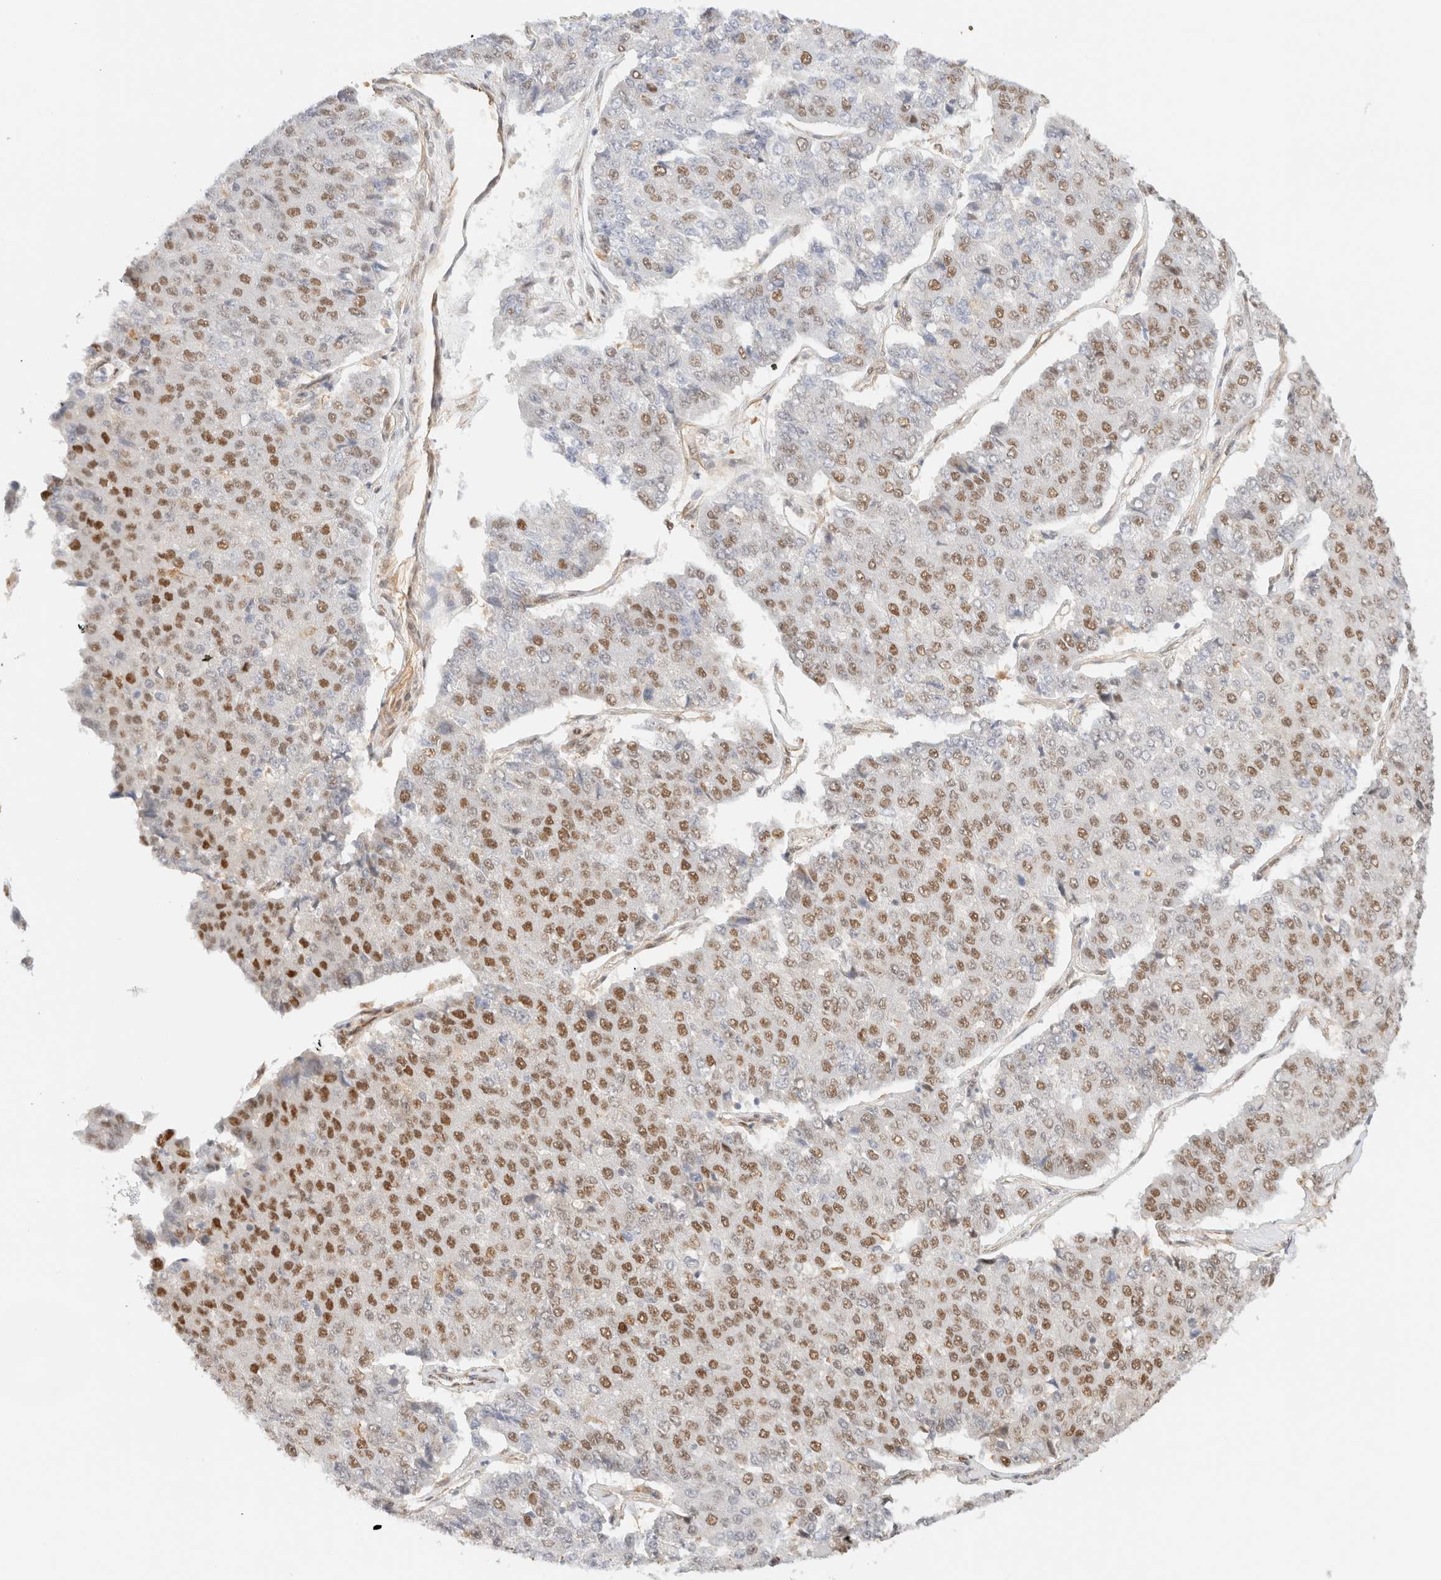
{"staining": {"intensity": "moderate", "quantity": ">75%", "location": "nuclear"}, "tissue": "pancreatic cancer", "cell_type": "Tumor cells", "image_type": "cancer", "snomed": [{"axis": "morphology", "description": "Adenocarcinoma, NOS"}, {"axis": "topography", "description": "Pancreas"}], "caption": "Immunohistochemical staining of adenocarcinoma (pancreatic) demonstrates moderate nuclear protein positivity in about >75% of tumor cells.", "gene": "ARID5A", "patient": {"sex": "male", "age": 50}}